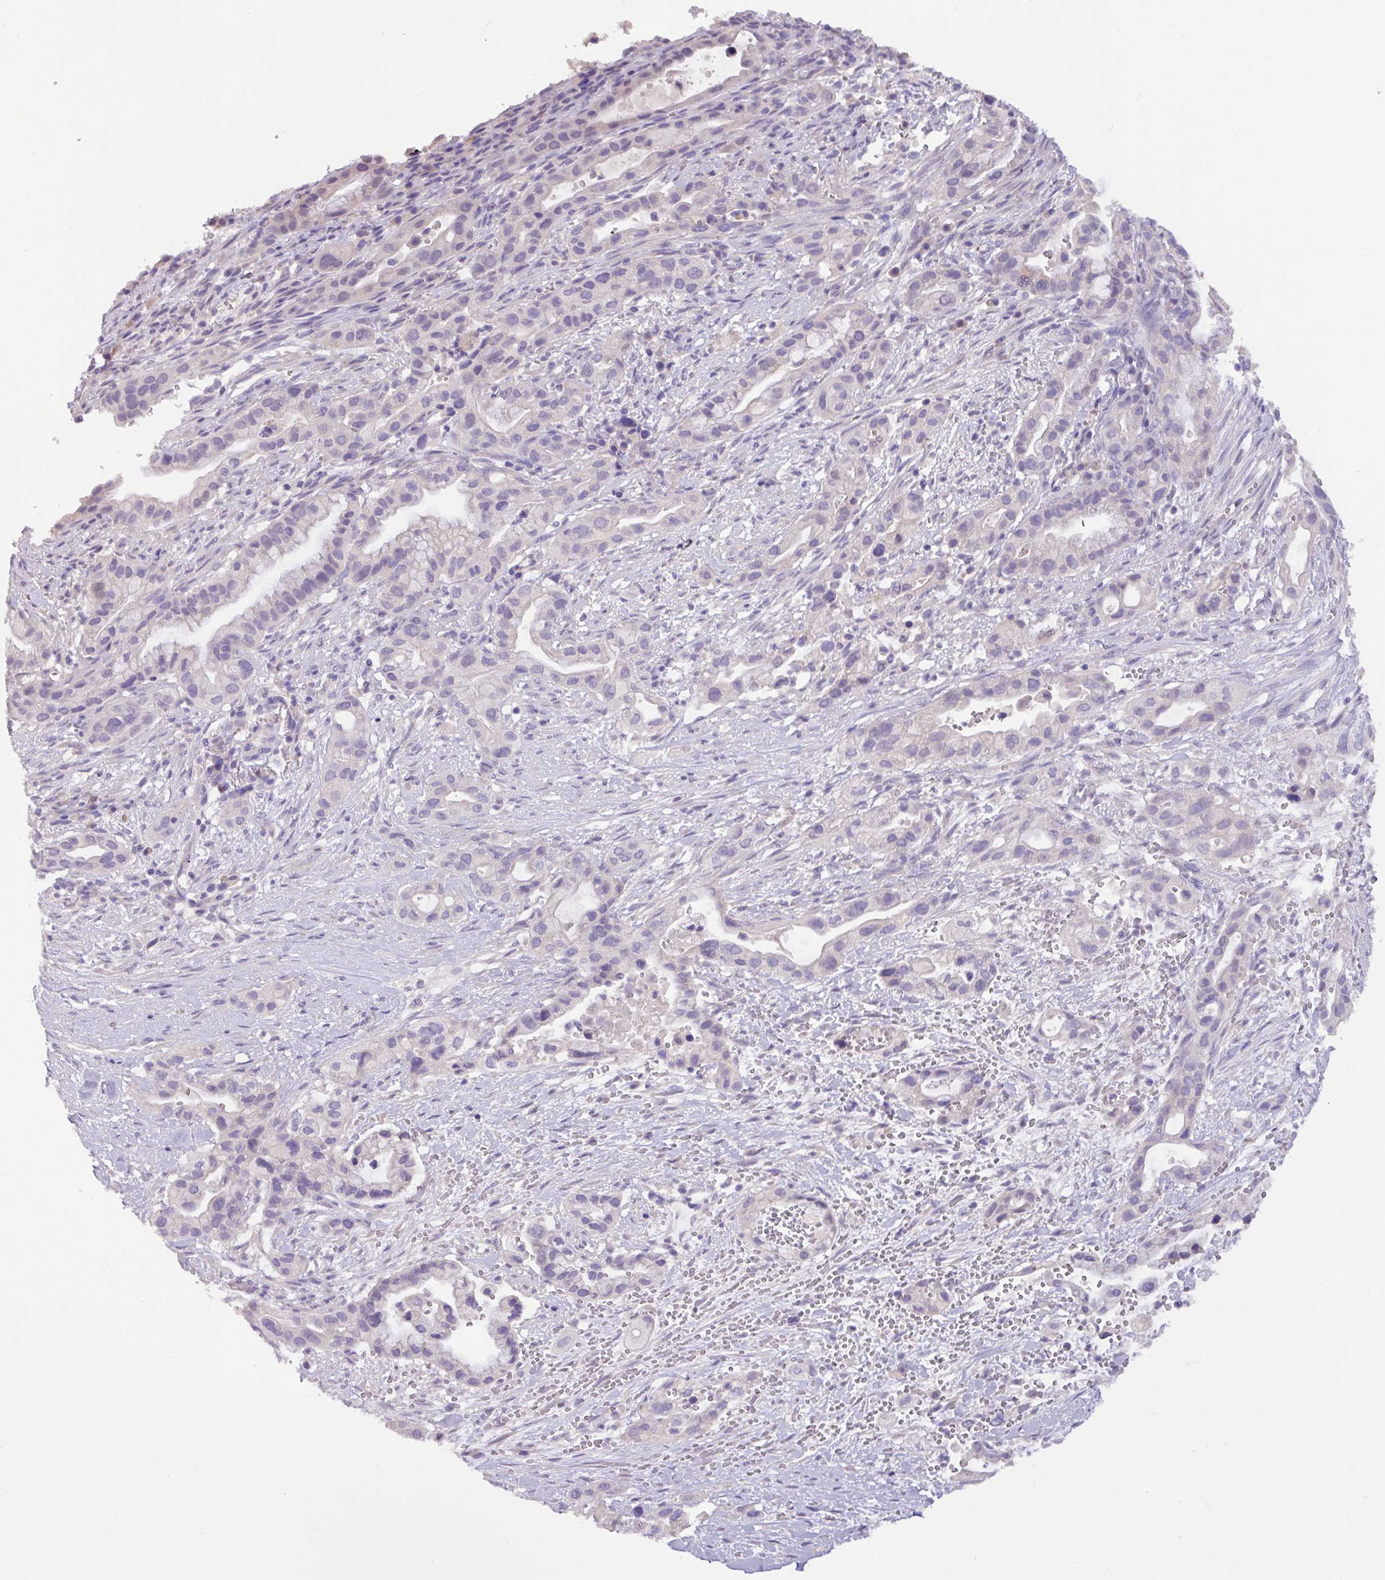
{"staining": {"intensity": "negative", "quantity": "none", "location": "none"}, "tissue": "pancreatic cancer", "cell_type": "Tumor cells", "image_type": "cancer", "snomed": [{"axis": "morphology", "description": "Adenocarcinoma, NOS"}, {"axis": "topography", "description": "Pancreas"}], "caption": "Immunohistochemical staining of human pancreatic adenocarcinoma shows no significant positivity in tumor cells.", "gene": "PAX8", "patient": {"sex": "male", "age": 44}}